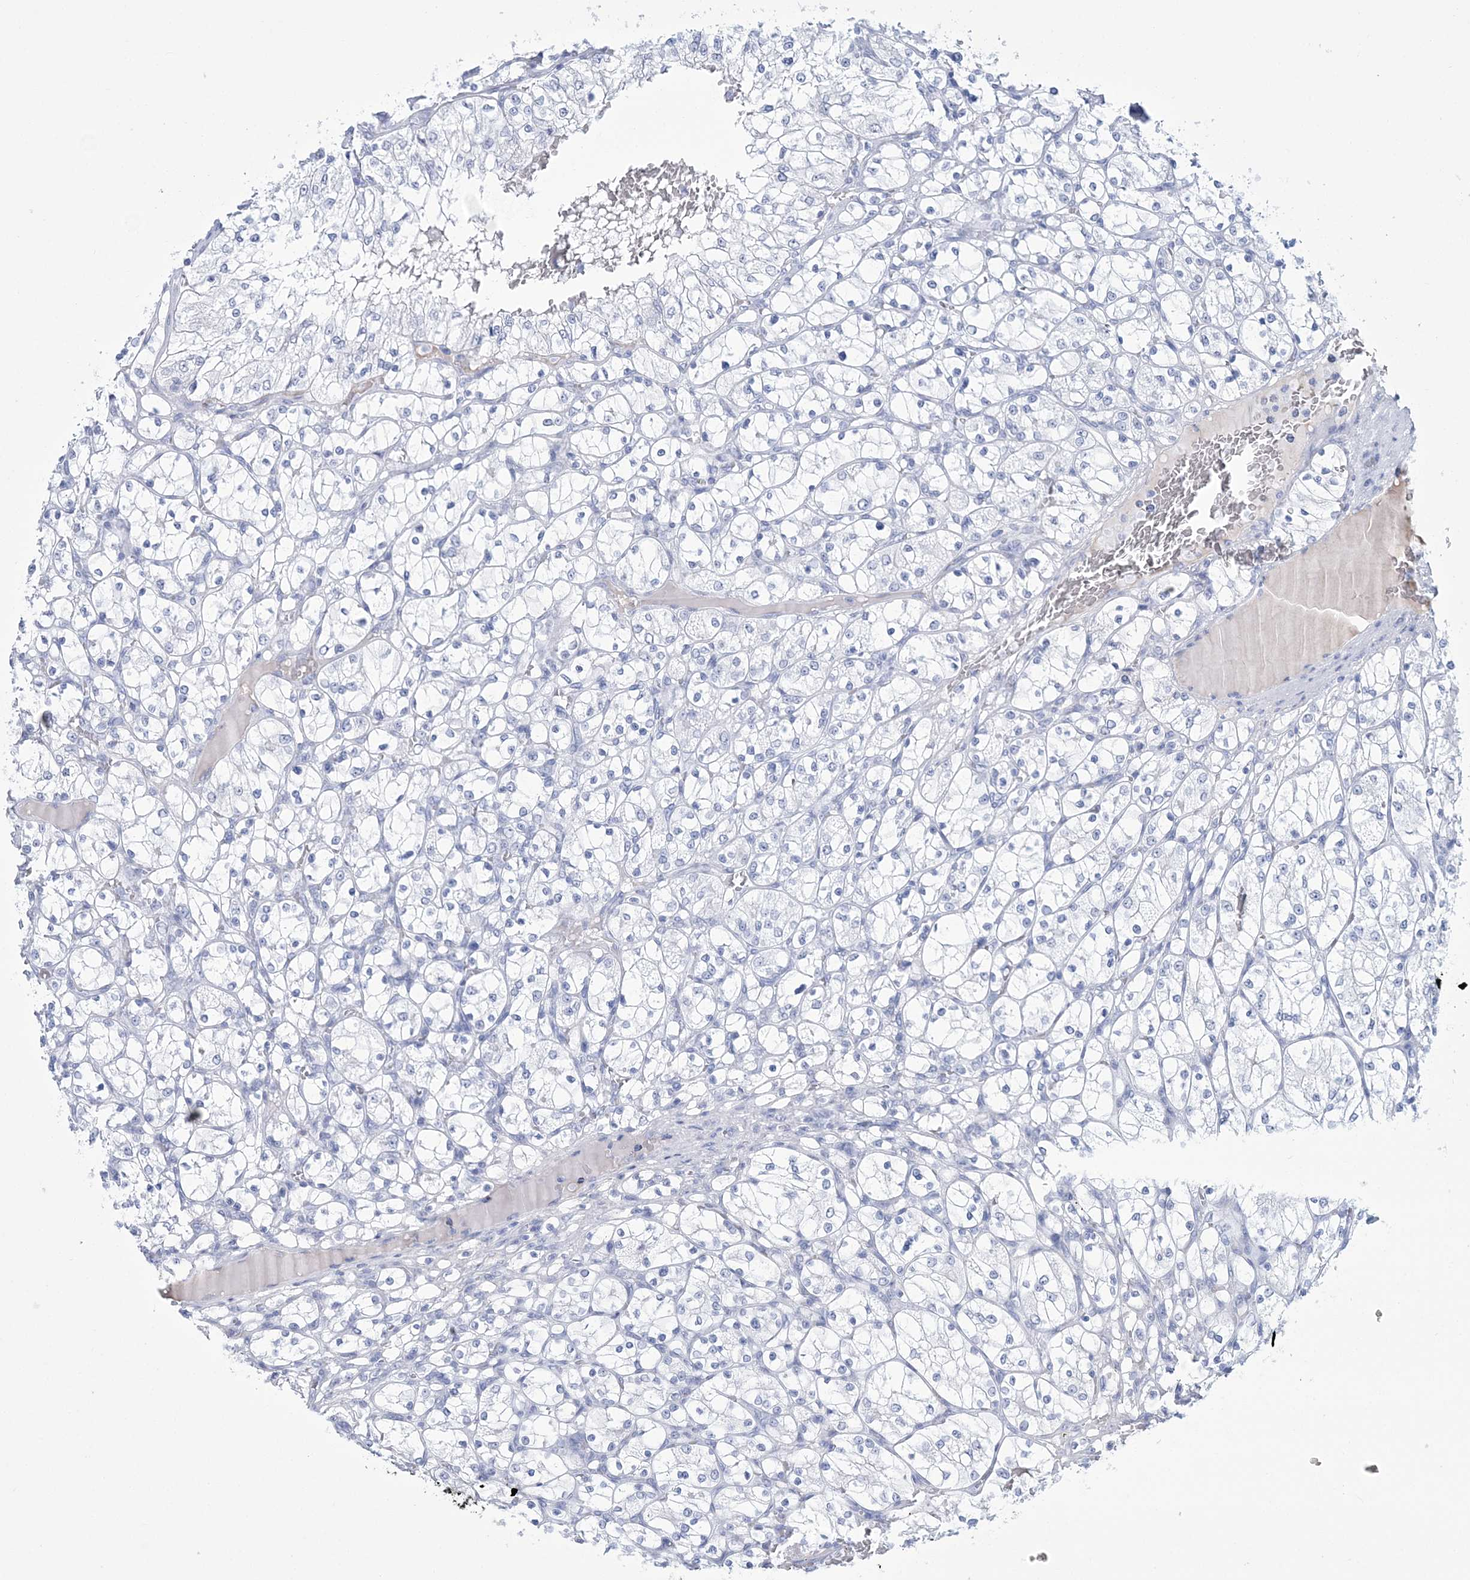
{"staining": {"intensity": "negative", "quantity": "none", "location": "none"}, "tissue": "renal cancer", "cell_type": "Tumor cells", "image_type": "cancer", "snomed": [{"axis": "morphology", "description": "Adenocarcinoma, NOS"}, {"axis": "topography", "description": "Kidney"}], "caption": "Renal adenocarcinoma was stained to show a protein in brown. There is no significant expression in tumor cells. The staining was performed using DAB (3,3'-diaminobenzidine) to visualize the protein expression in brown, while the nuclei were stained in blue with hematoxylin (Magnification: 20x).", "gene": "DPCD", "patient": {"sex": "female", "age": 69}}